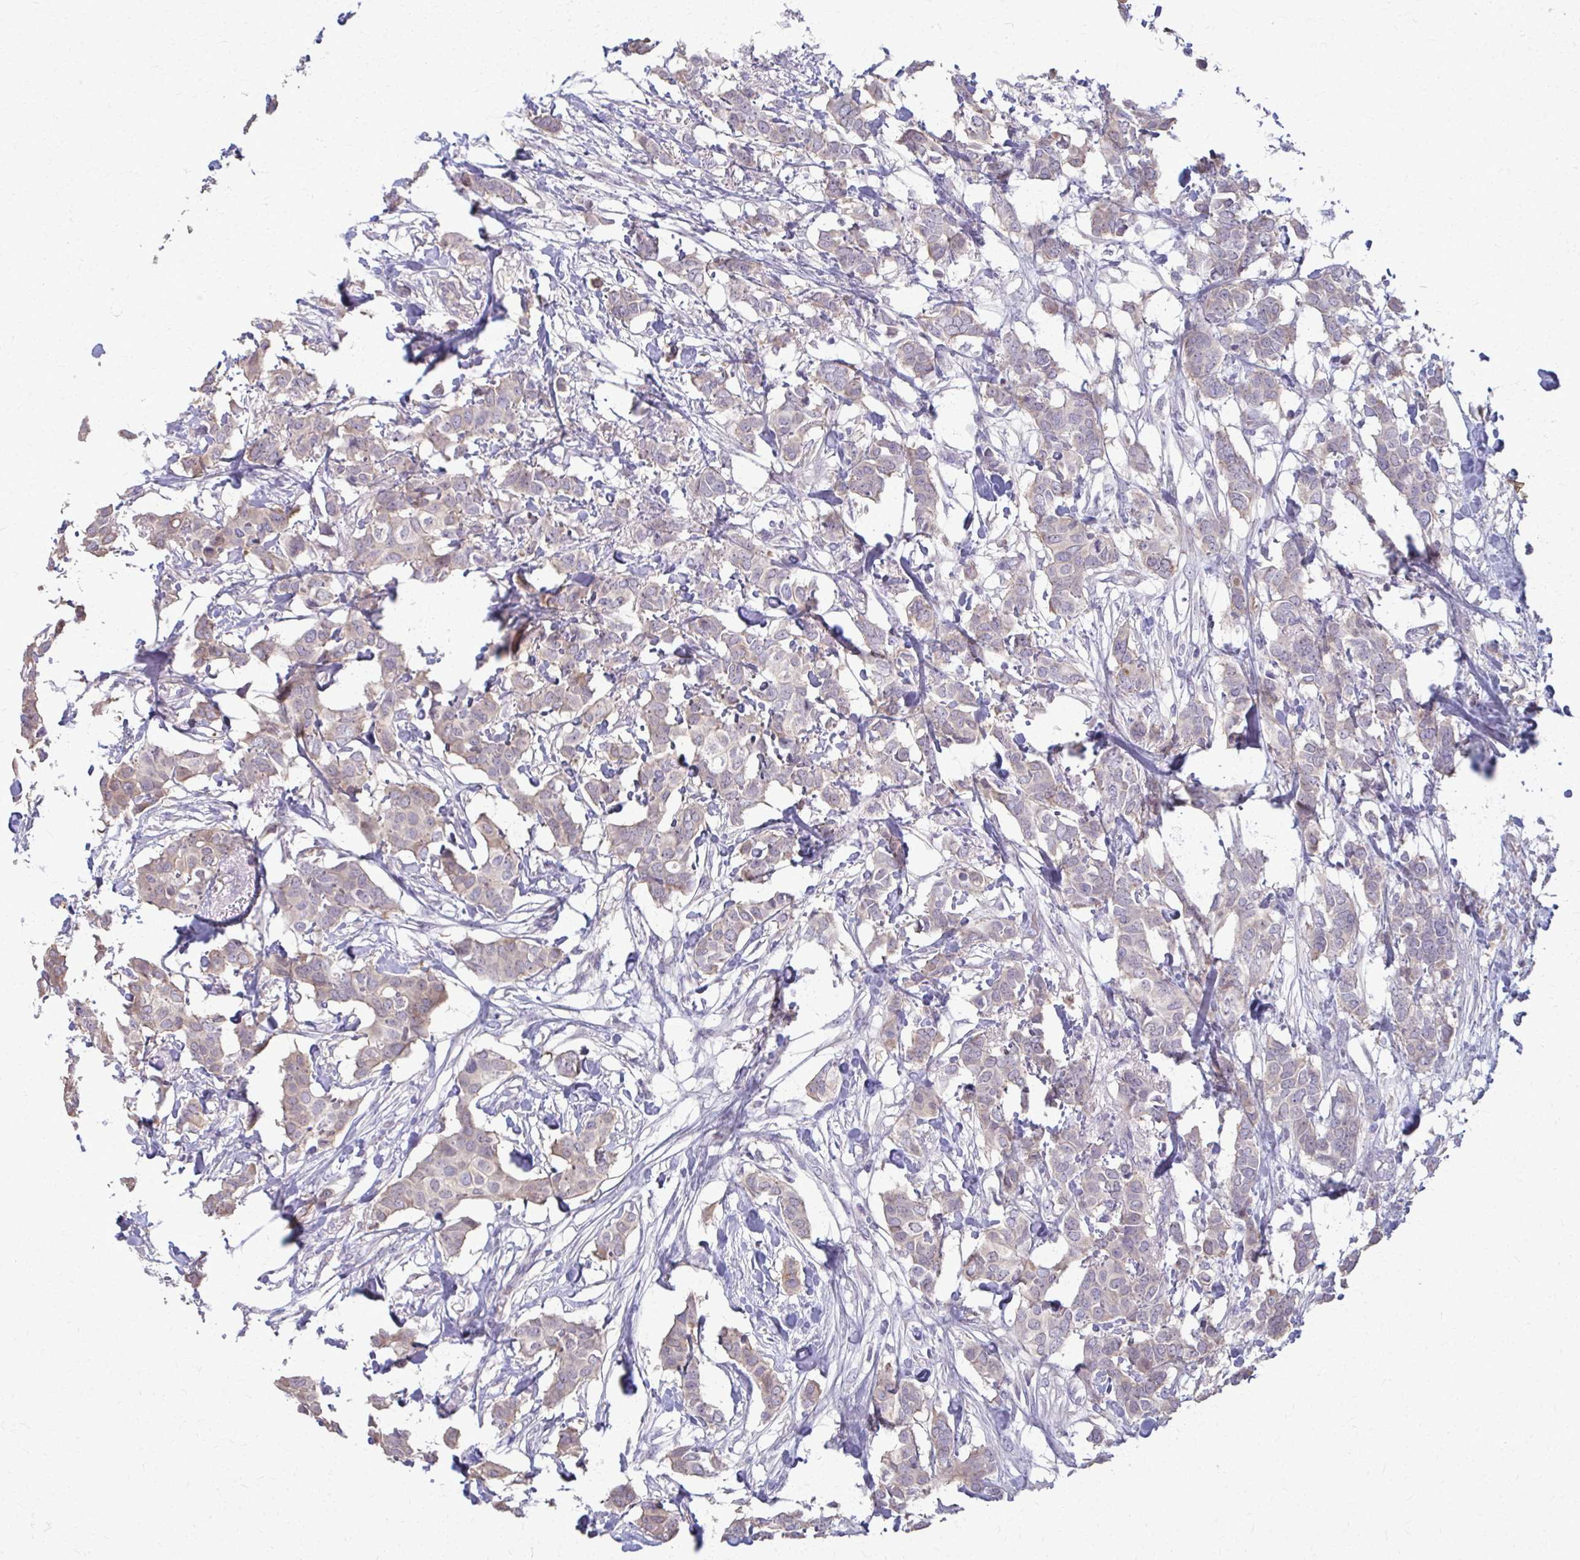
{"staining": {"intensity": "weak", "quantity": ">75%", "location": "cytoplasmic/membranous"}, "tissue": "breast cancer", "cell_type": "Tumor cells", "image_type": "cancer", "snomed": [{"axis": "morphology", "description": "Duct carcinoma"}, {"axis": "topography", "description": "Breast"}], "caption": "Immunohistochemistry (DAB) staining of breast infiltrating ductal carcinoma demonstrates weak cytoplasmic/membranous protein expression in approximately >75% of tumor cells. (DAB IHC with brightfield microscopy, high magnification).", "gene": "OR4M1", "patient": {"sex": "female", "age": 62}}